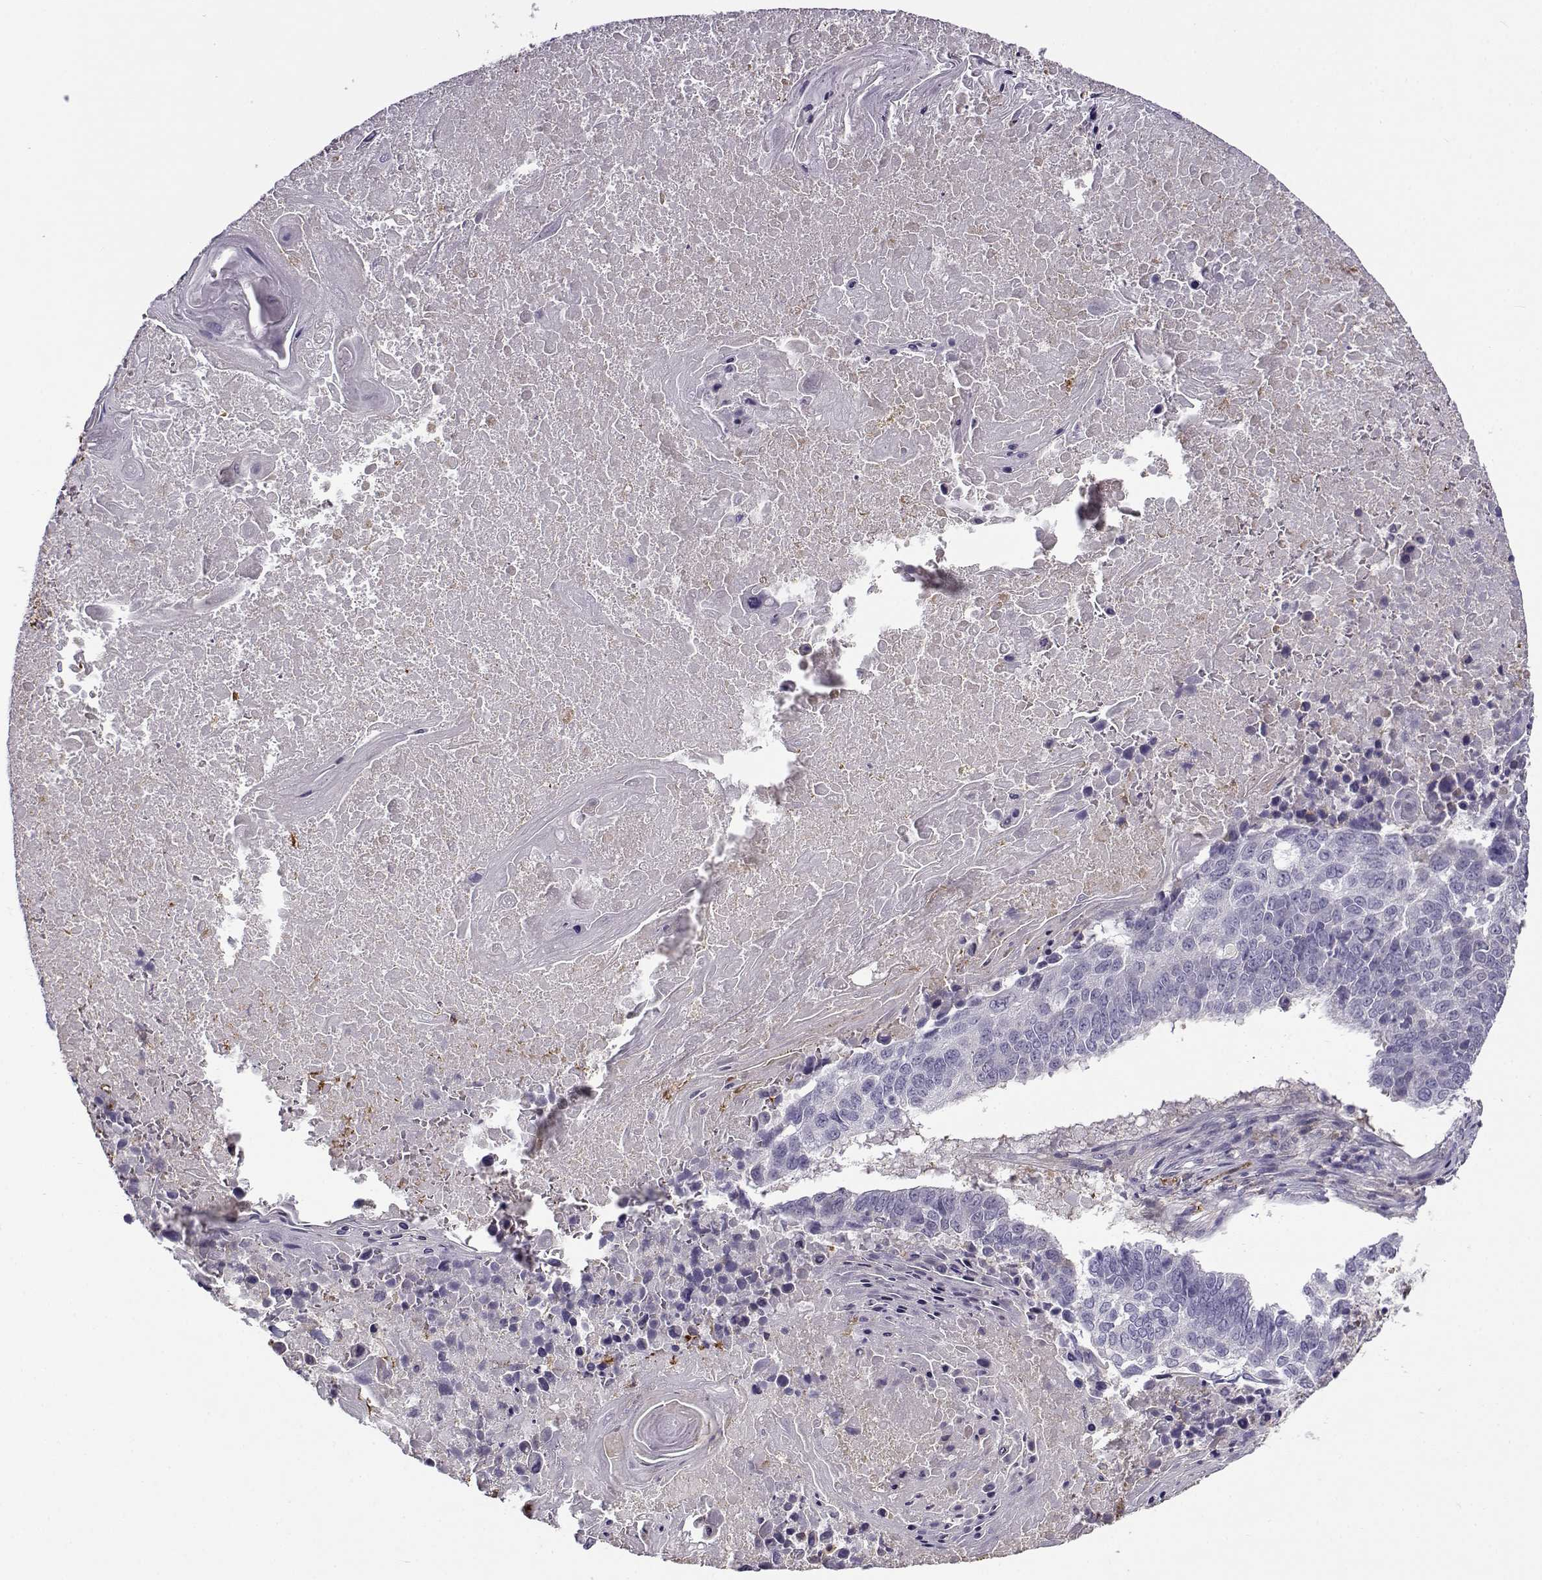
{"staining": {"intensity": "negative", "quantity": "none", "location": "none"}, "tissue": "lung cancer", "cell_type": "Tumor cells", "image_type": "cancer", "snomed": [{"axis": "morphology", "description": "Squamous cell carcinoma, NOS"}, {"axis": "topography", "description": "Lung"}], "caption": "Immunohistochemistry photomicrograph of human lung squamous cell carcinoma stained for a protein (brown), which demonstrates no expression in tumor cells.", "gene": "UCP3", "patient": {"sex": "male", "age": 73}}